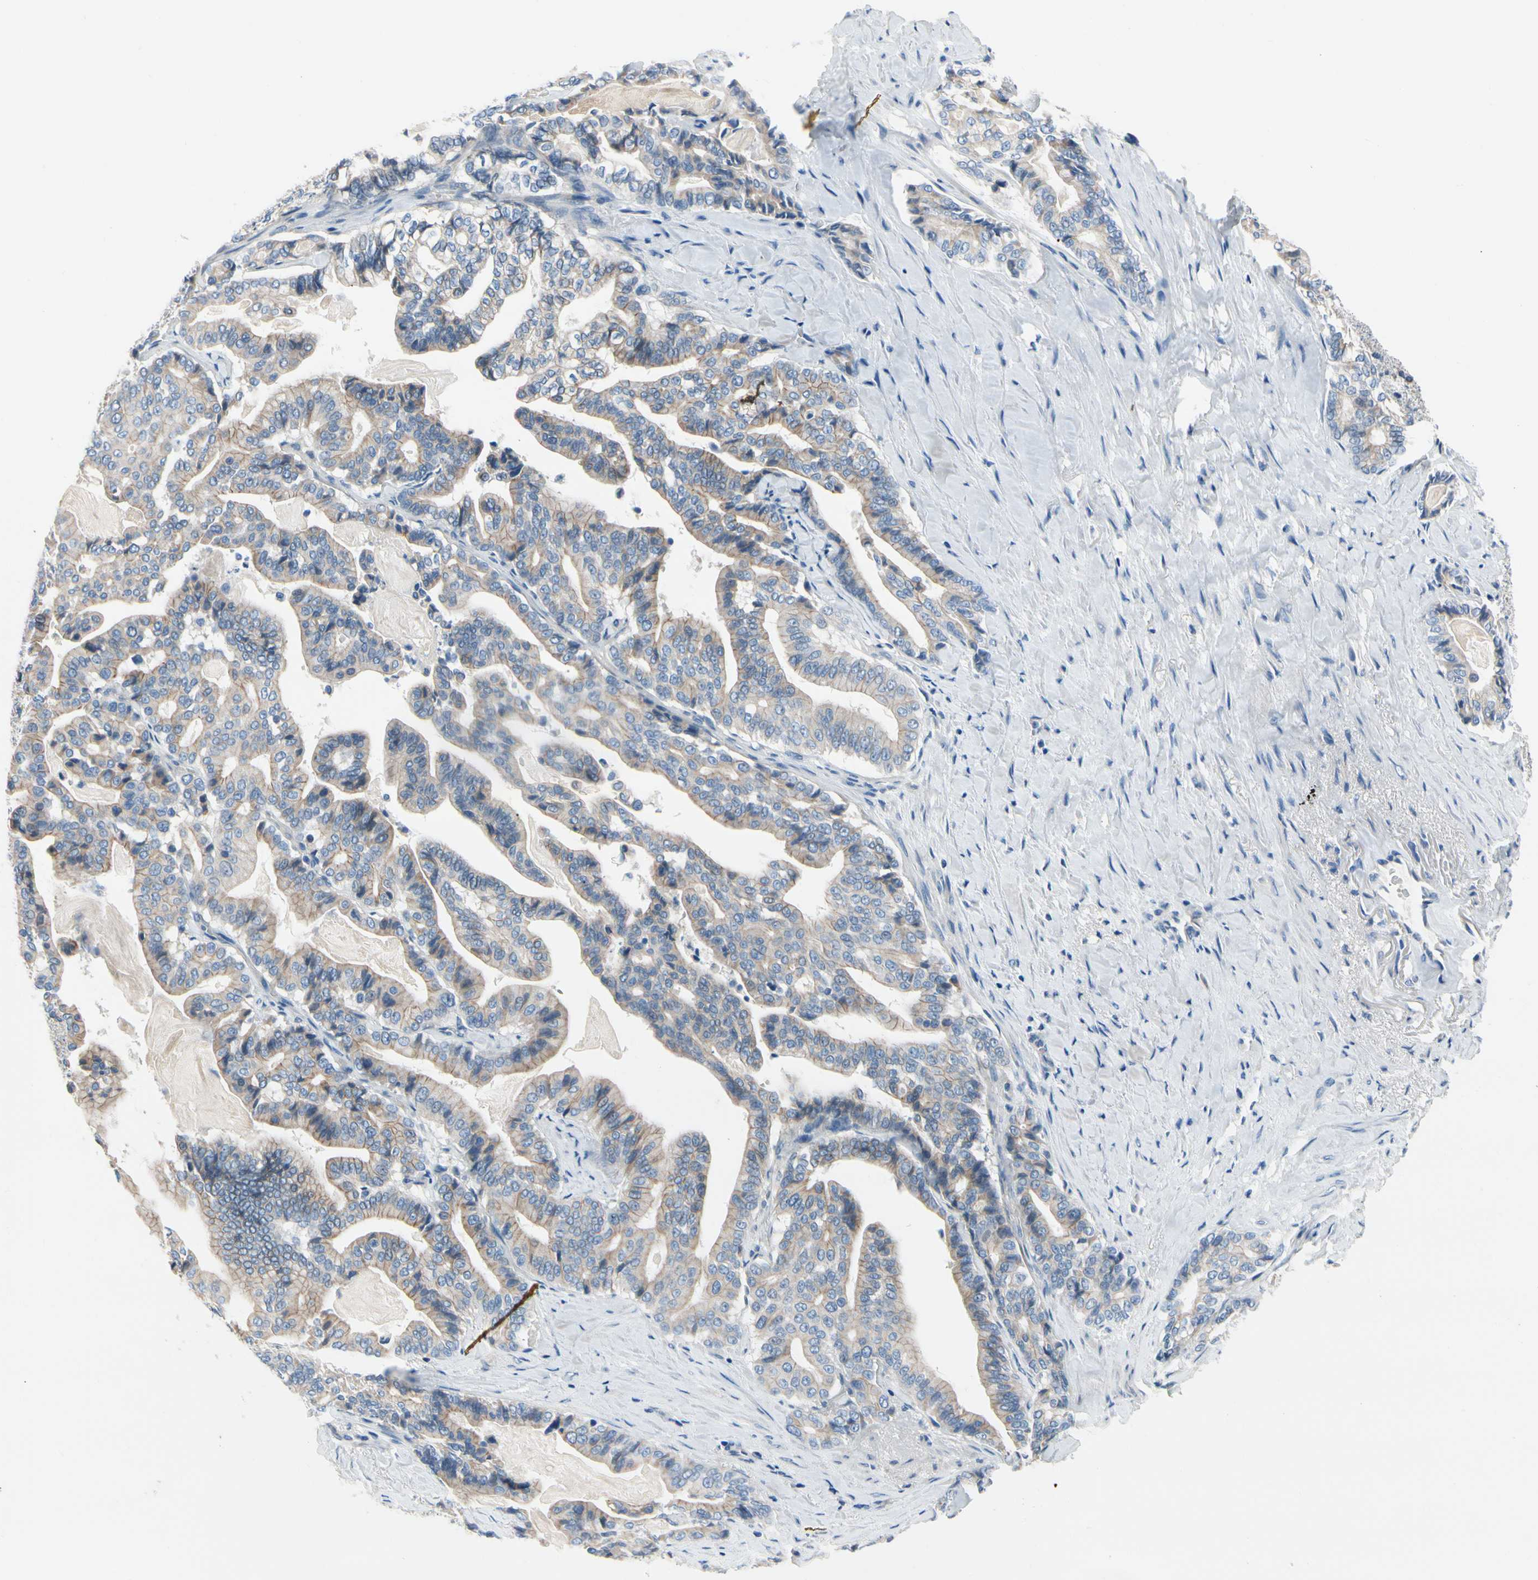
{"staining": {"intensity": "weak", "quantity": ">75%", "location": "cytoplasmic/membranous"}, "tissue": "pancreatic cancer", "cell_type": "Tumor cells", "image_type": "cancer", "snomed": [{"axis": "morphology", "description": "Adenocarcinoma, NOS"}, {"axis": "topography", "description": "Pancreas"}], "caption": "Protein analysis of pancreatic cancer tissue exhibits weak cytoplasmic/membranous expression in approximately >75% of tumor cells.", "gene": "CA14", "patient": {"sex": "male", "age": 63}}